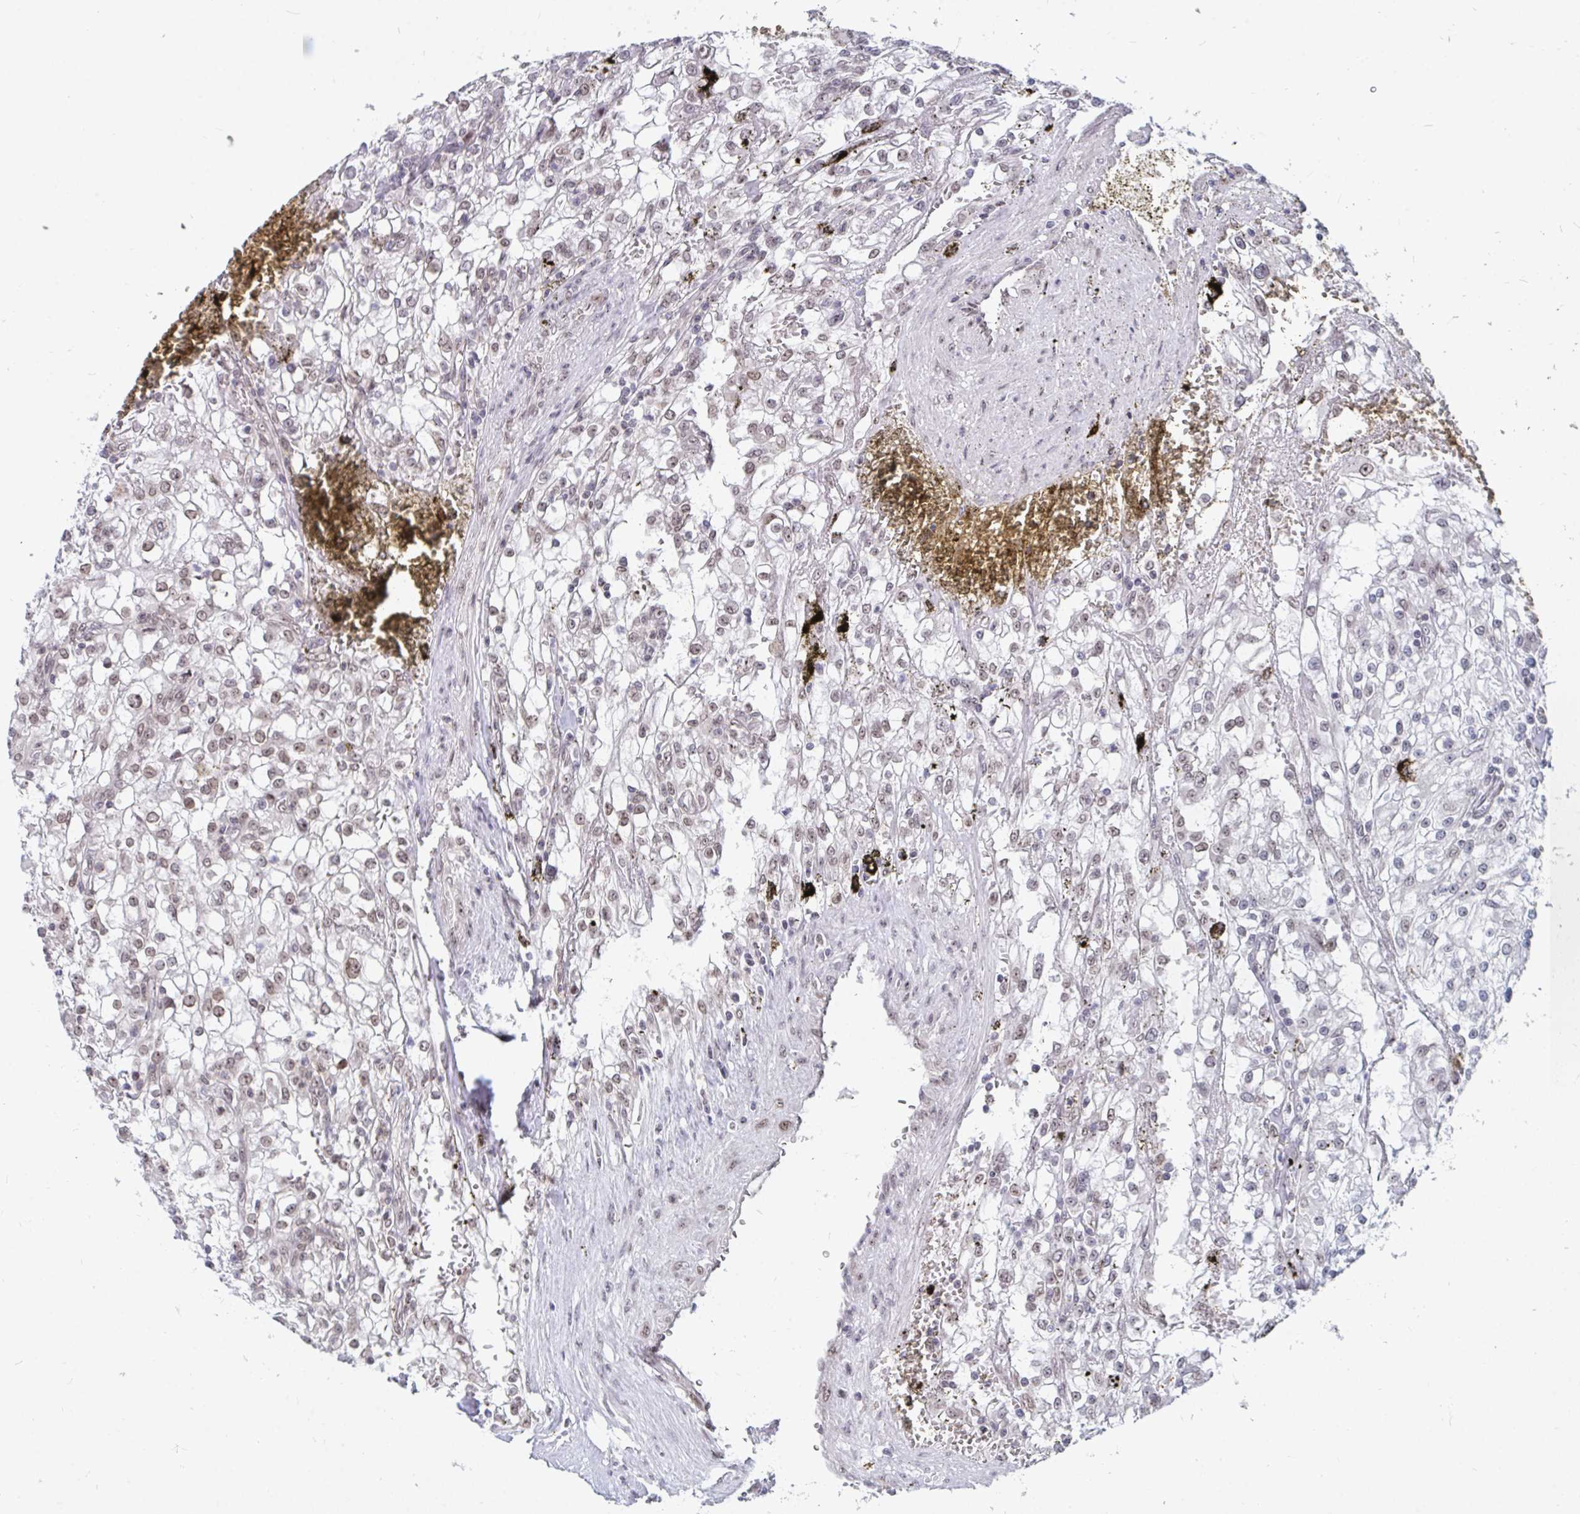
{"staining": {"intensity": "weak", "quantity": "<25%", "location": "nuclear"}, "tissue": "renal cancer", "cell_type": "Tumor cells", "image_type": "cancer", "snomed": [{"axis": "morphology", "description": "Adenocarcinoma, NOS"}, {"axis": "topography", "description": "Kidney"}], "caption": "IHC photomicrograph of adenocarcinoma (renal) stained for a protein (brown), which demonstrates no staining in tumor cells.", "gene": "TRIP12", "patient": {"sex": "female", "age": 74}}